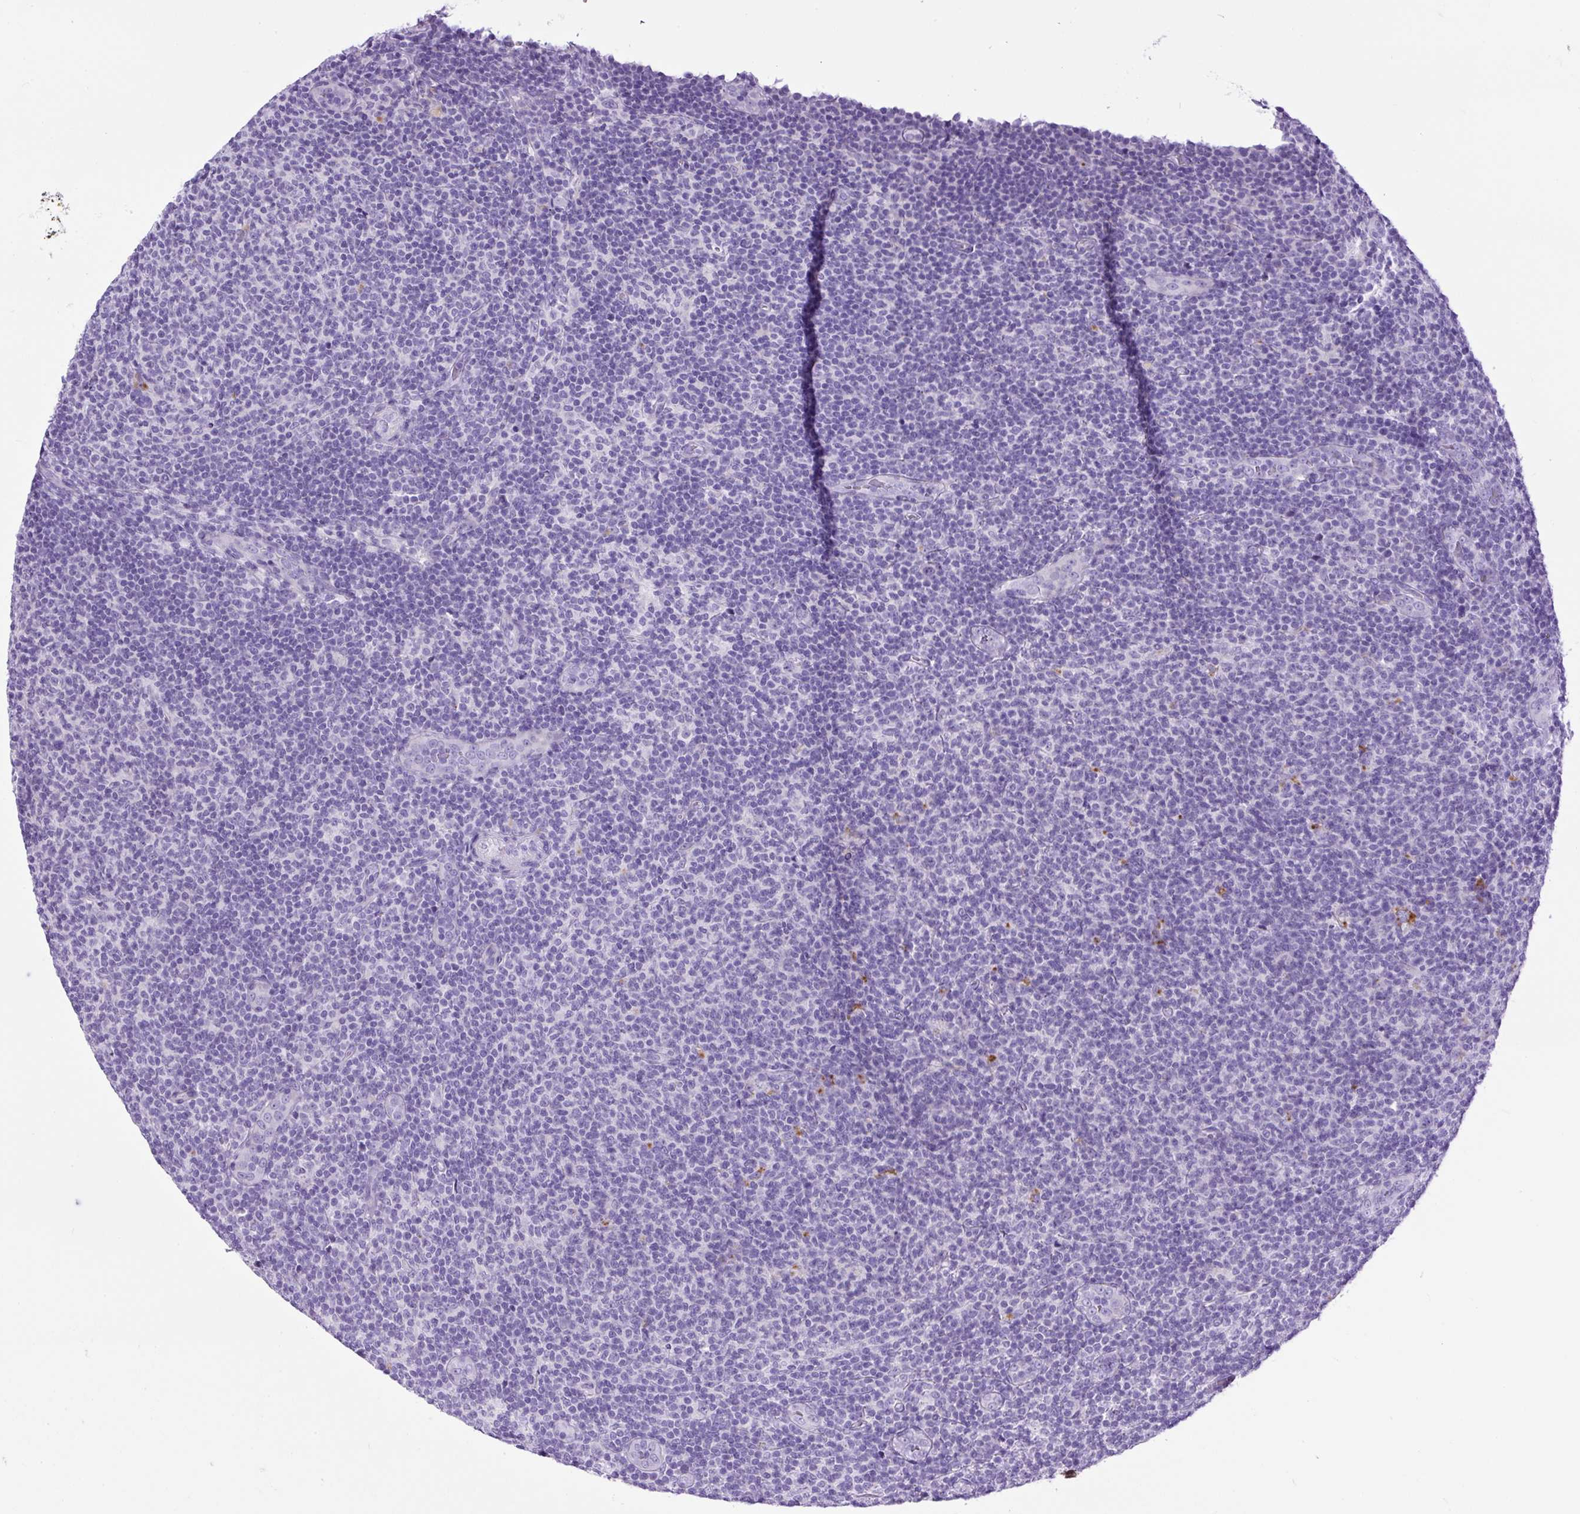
{"staining": {"intensity": "negative", "quantity": "none", "location": "none"}, "tissue": "lymphoma", "cell_type": "Tumor cells", "image_type": "cancer", "snomed": [{"axis": "morphology", "description": "Malignant lymphoma, non-Hodgkin's type, Low grade"}, {"axis": "topography", "description": "Lymph node"}], "caption": "IHC of lymphoma shows no expression in tumor cells. (Immunohistochemistry, brightfield microscopy, high magnification).", "gene": "PDIA2", "patient": {"sex": "male", "age": 66}}